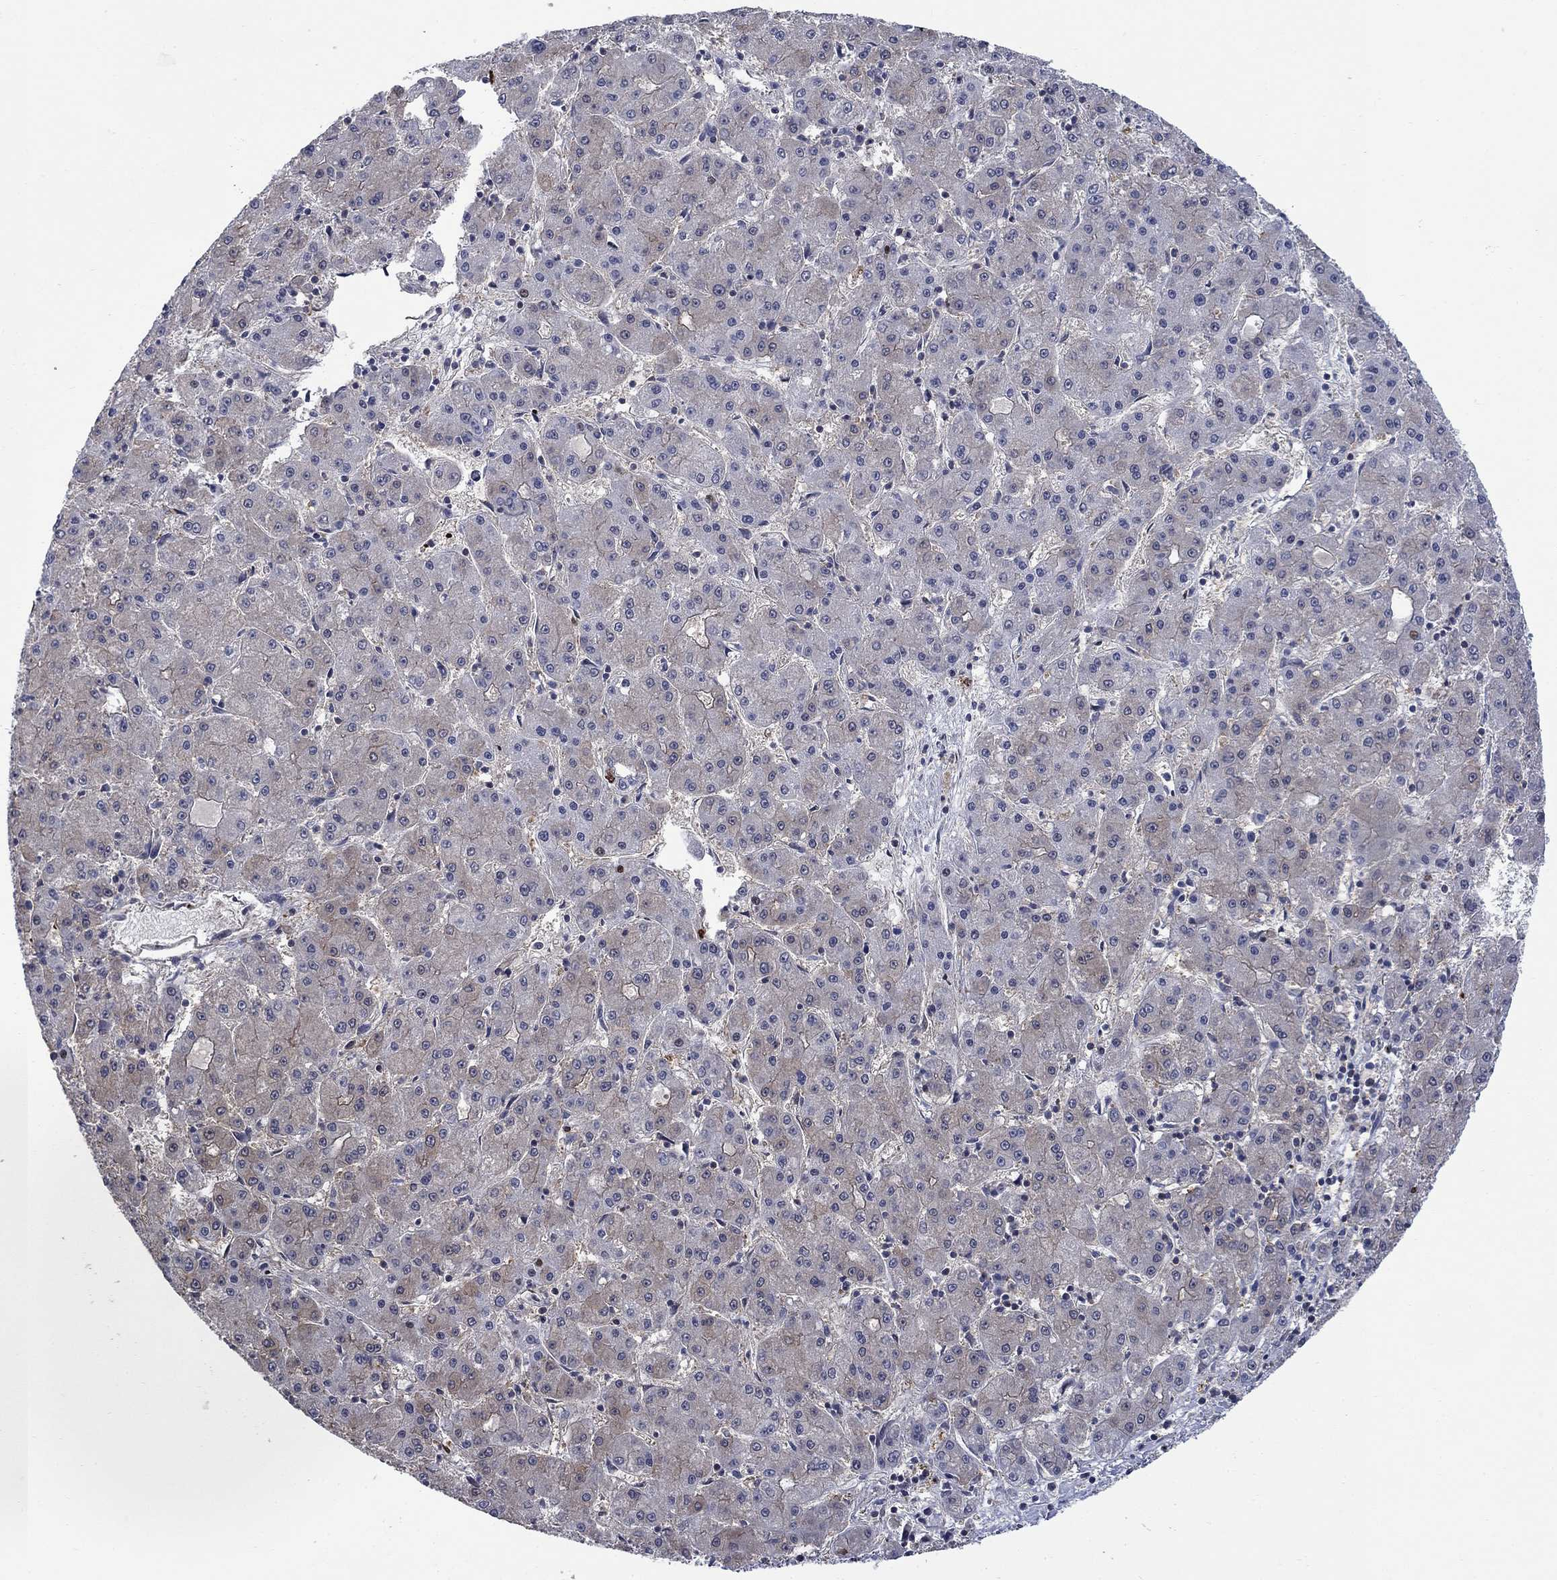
{"staining": {"intensity": "negative", "quantity": "none", "location": "none"}, "tissue": "liver cancer", "cell_type": "Tumor cells", "image_type": "cancer", "snomed": [{"axis": "morphology", "description": "Carcinoma, Hepatocellular, NOS"}, {"axis": "topography", "description": "Liver"}], "caption": "Immunohistochemistry micrograph of neoplastic tissue: human hepatocellular carcinoma (liver) stained with DAB demonstrates no significant protein staining in tumor cells.", "gene": "PDZD2", "patient": {"sex": "male", "age": 73}}